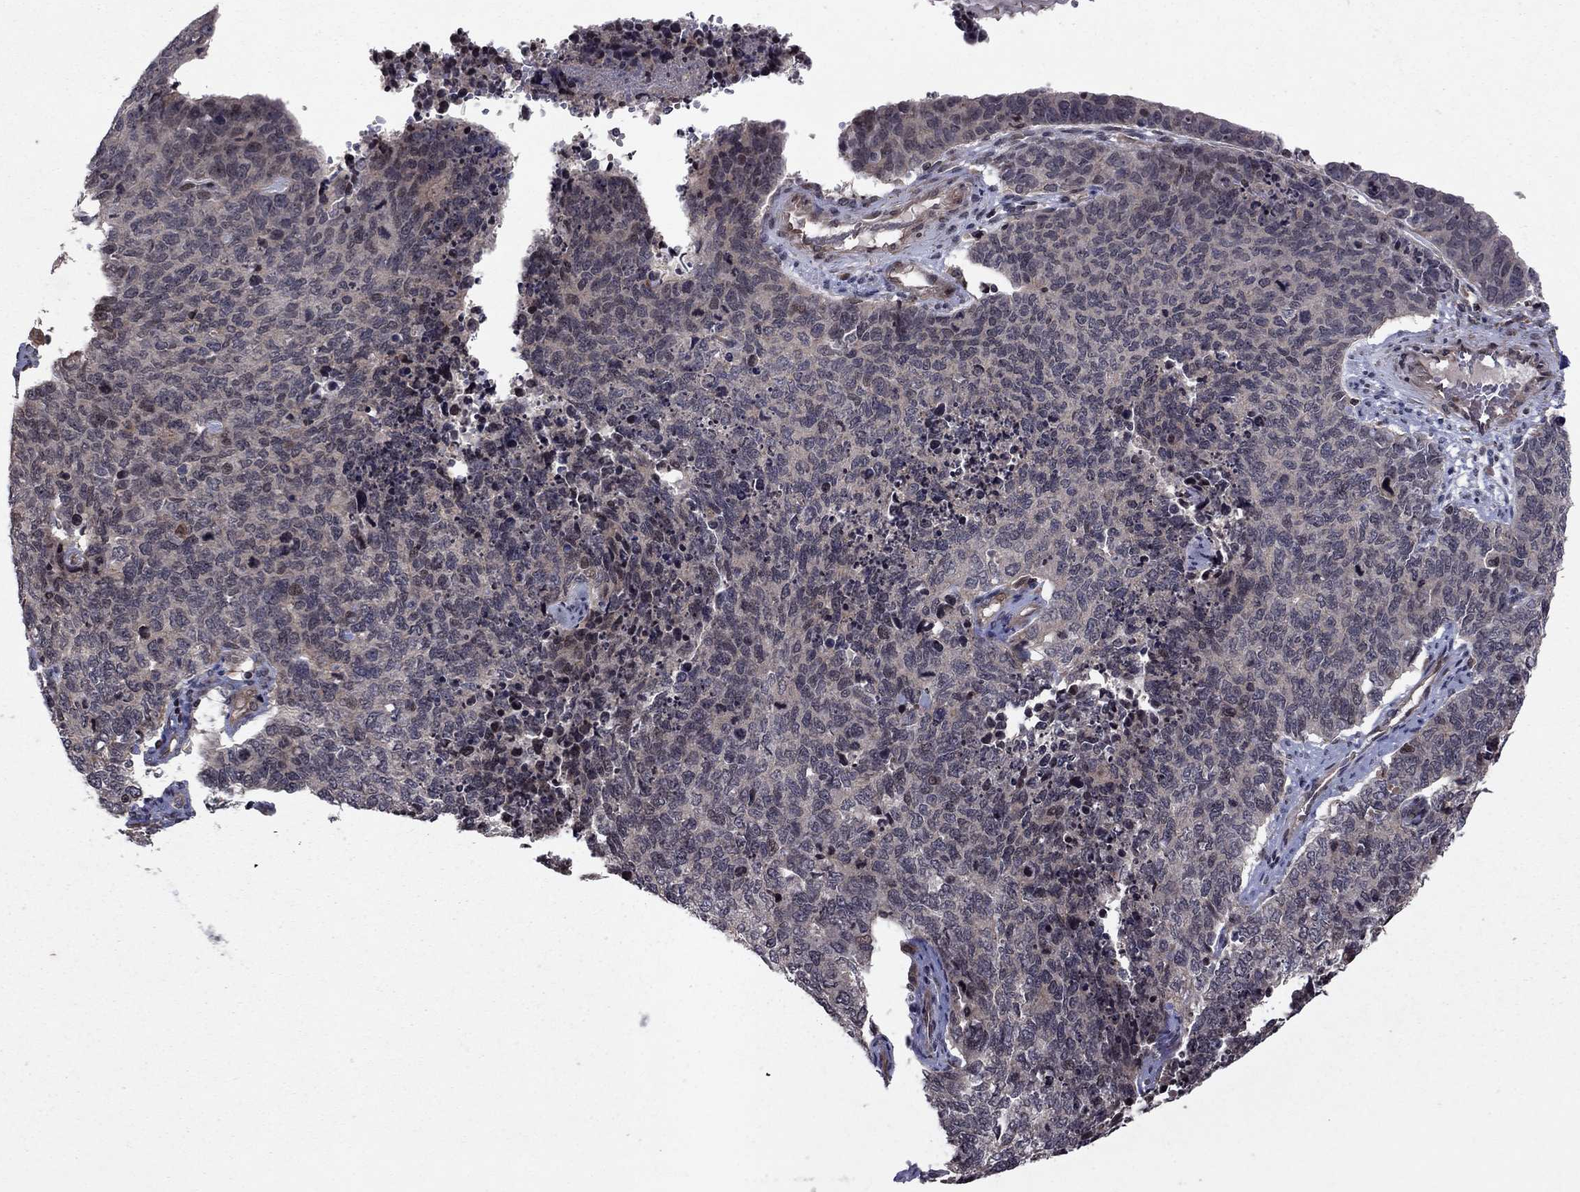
{"staining": {"intensity": "negative", "quantity": "none", "location": "none"}, "tissue": "cervical cancer", "cell_type": "Tumor cells", "image_type": "cancer", "snomed": [{"axis": "morphology", "description": "Squamous cell carcinoma, NOS"}, {"axis": "topography", "description": "Cervix"}], "caption": "High power microscopy histopathology image of an immunohistochemistry (IHC) histopathology image of cervical cancer, revealing no significant expression in tumor cells. Nuclei are stained in blue.", "gene": "SORBS1", "patient": {"sex": "female", "age": 63}}